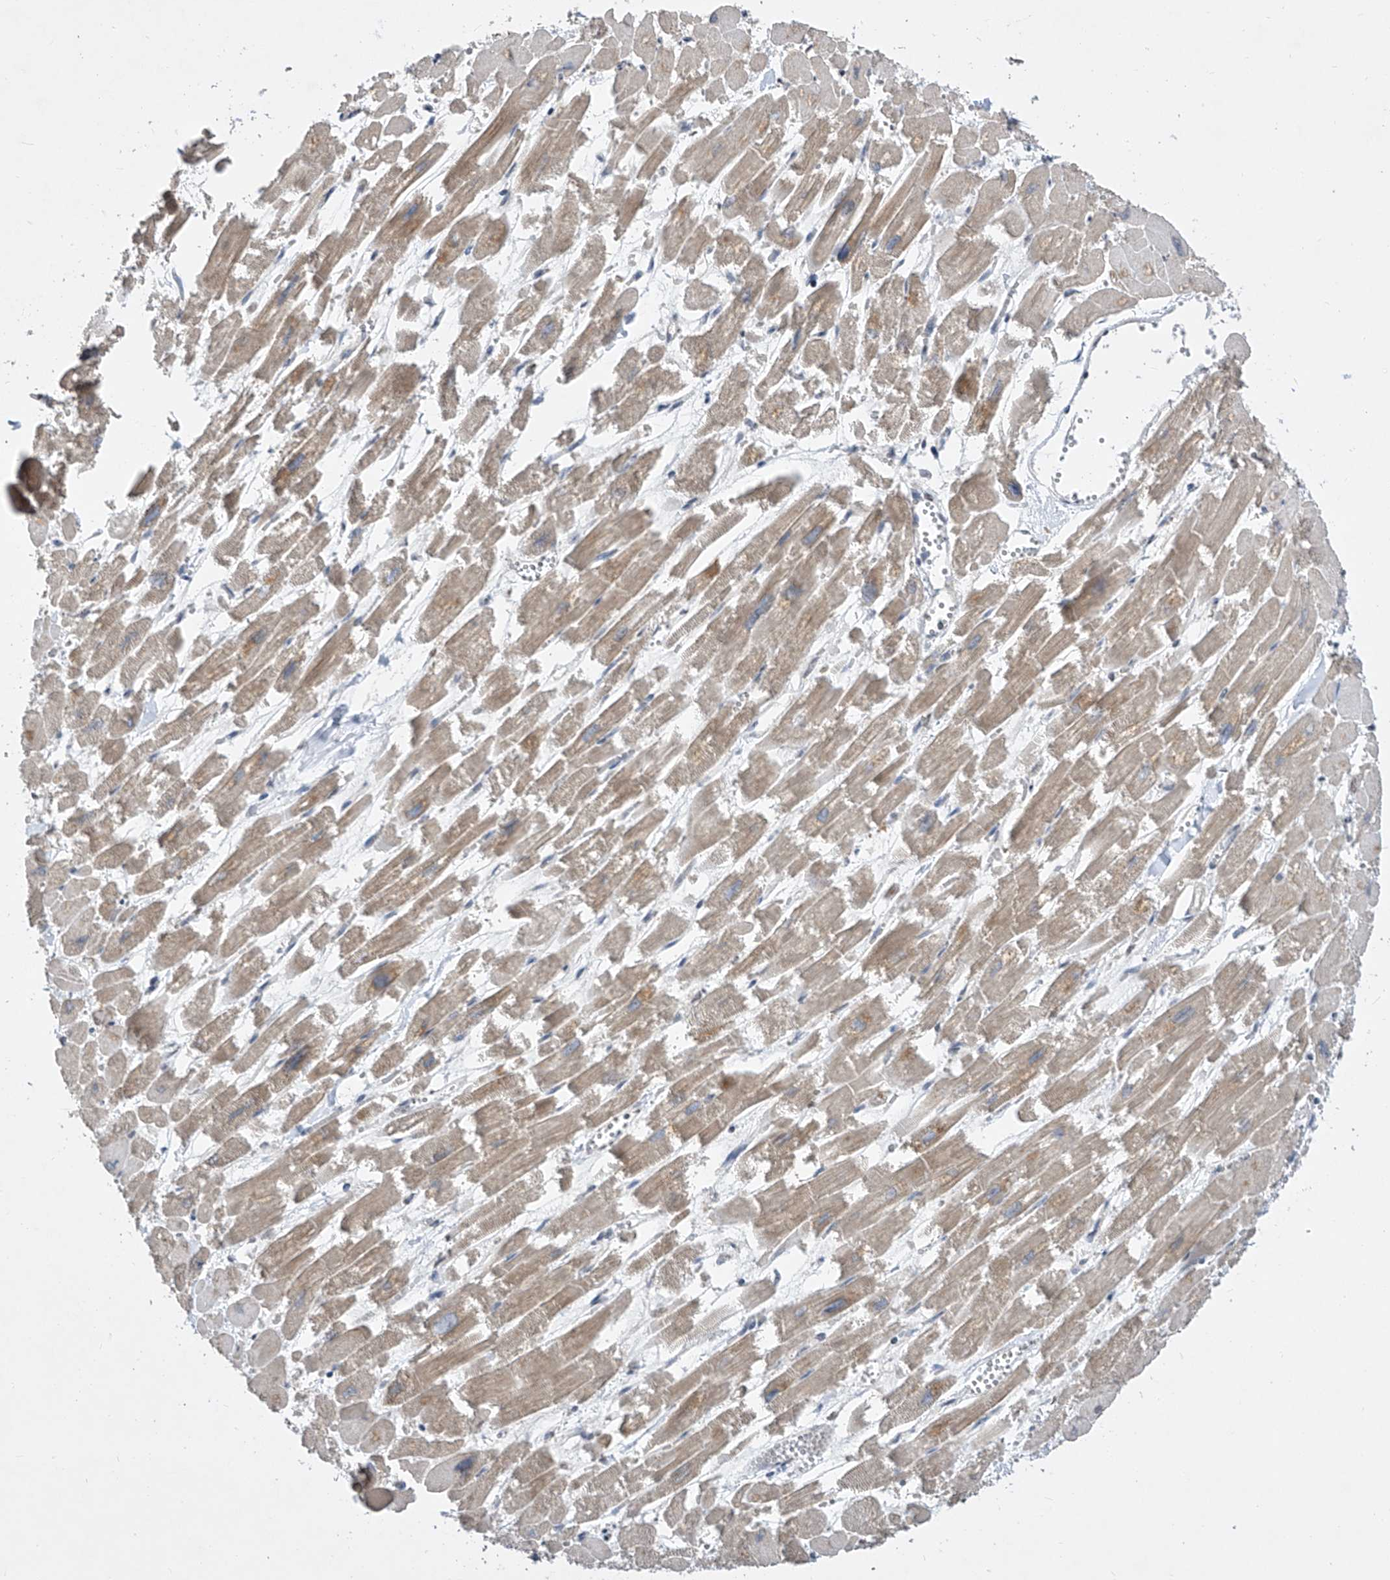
{"staining": {"intensity": "weak", "quantity": ">75%", "location": "cytoplasmic/membranous"}, "tissue": "heart muscle", "cell_type": "Cardiomyocytes", "image_type": "normal", "snomed": [{"axis": "morphology", "description": "Normal tissue, NOS"}, {"axis": "topography", "description": "Heart"}], "caption": "Protein expression analysis of unremarkable human heart muscle reveals weak cytoplasmic/membranous staining in approximately >75% of cardiomyocytes. The protein of interest is stained brown, and the nuclei are stained in blue (DAB IHC with brightfield microscopy, high magnification).", "gene": "CETN1", "patient": {"sex": "male", "age": 54}}